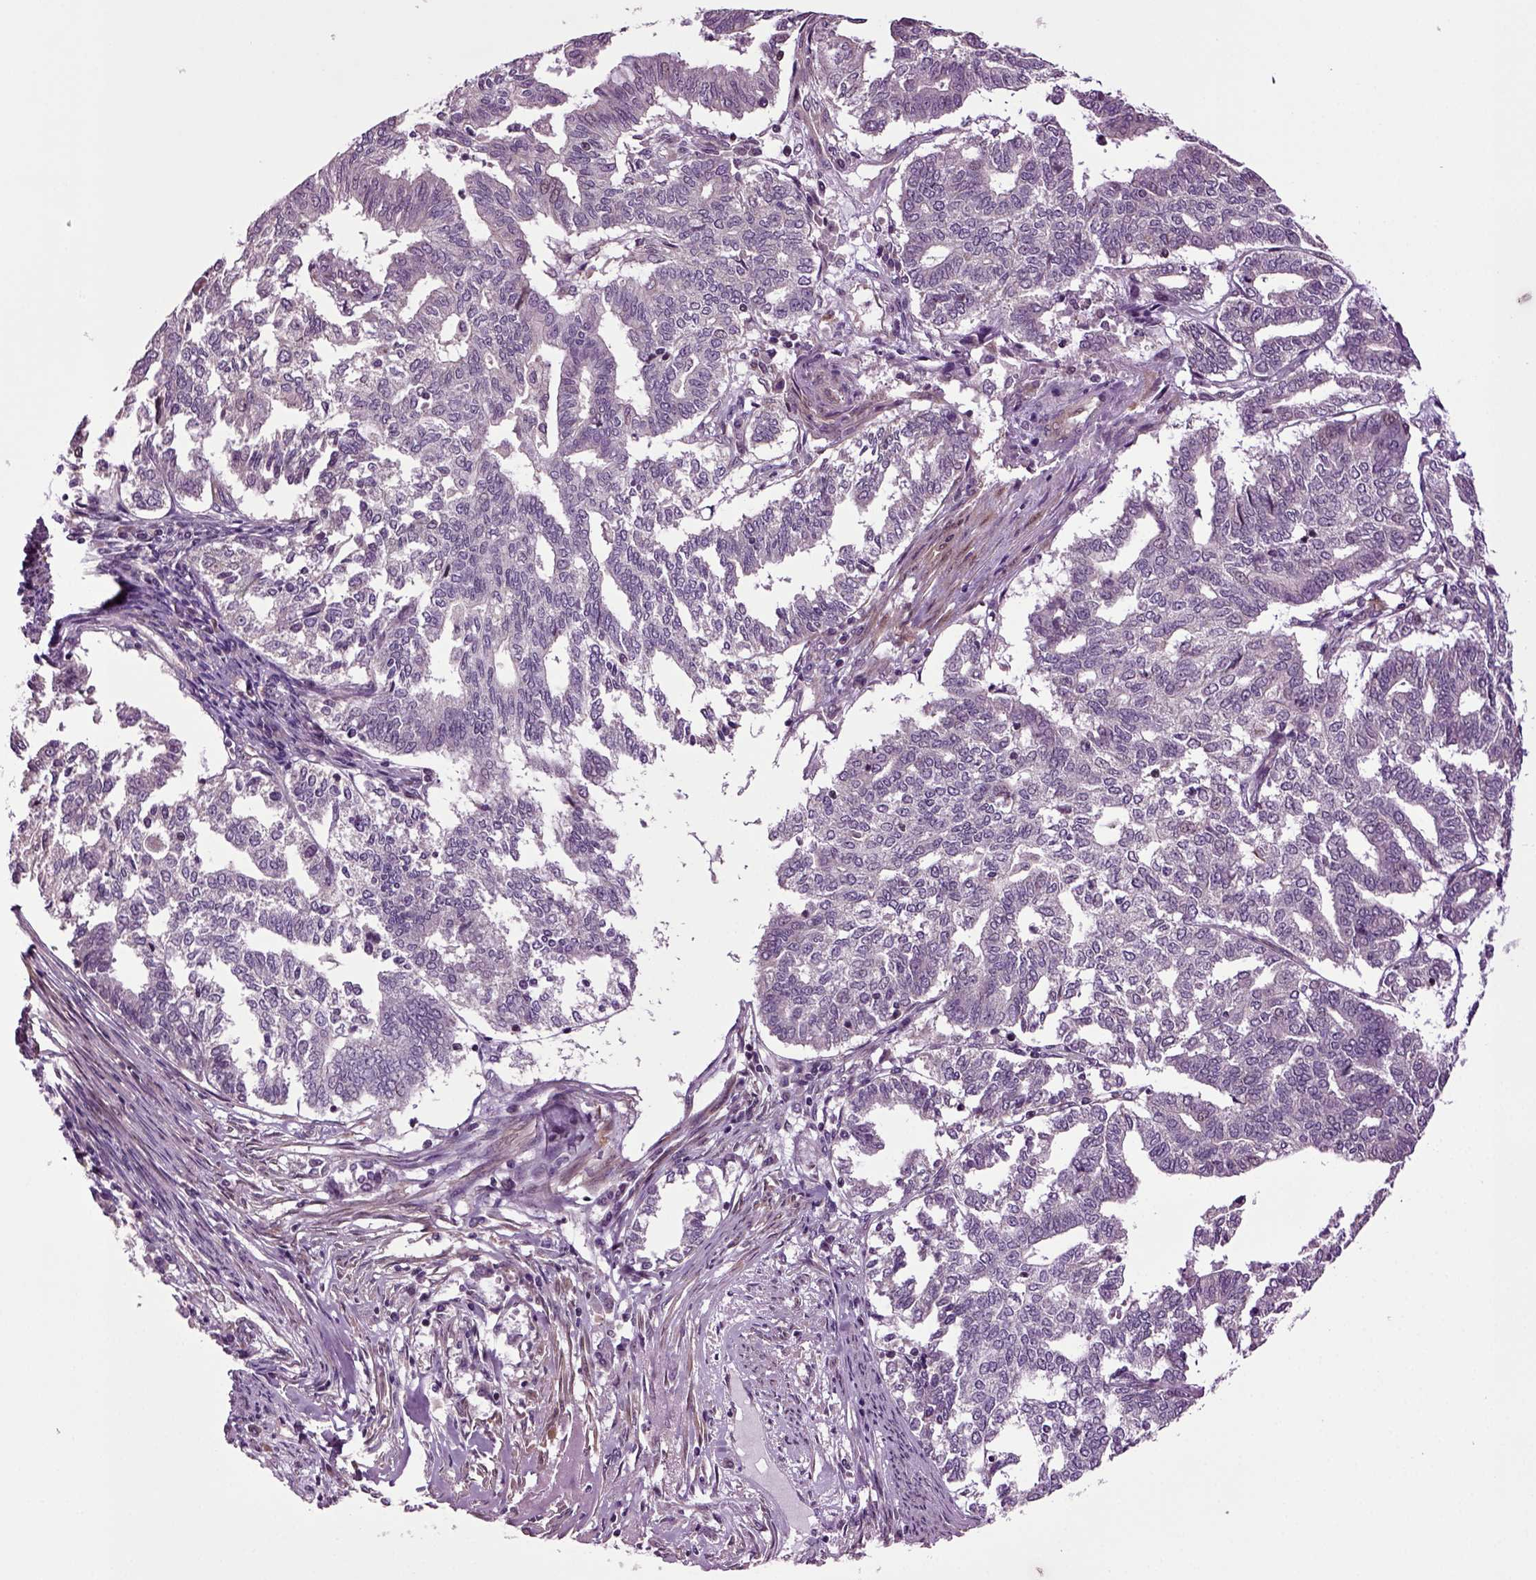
{"staining": {"intensity": "negative", "quantity": "none", "location": "none"}, "tissue": "endometrial cancer", "cell_type": "Tumor cells", "image_type": "cancer", "snomed": [{"axis": "morphology", "description": "Adenocarcinoma, NOS"}, {"axis": "topography", "description": "Endometrium"}], "caption": "There is no significant expression in tumor cells of adenocarcinoma (endometrial). (Brightfield microscopy of DAB (3,3'-diaminobenzidine) immunohistochemistry (IHC) at high magnification).", "gene": "HAGHL", "patient": {"sex": "female", "age": 79}}